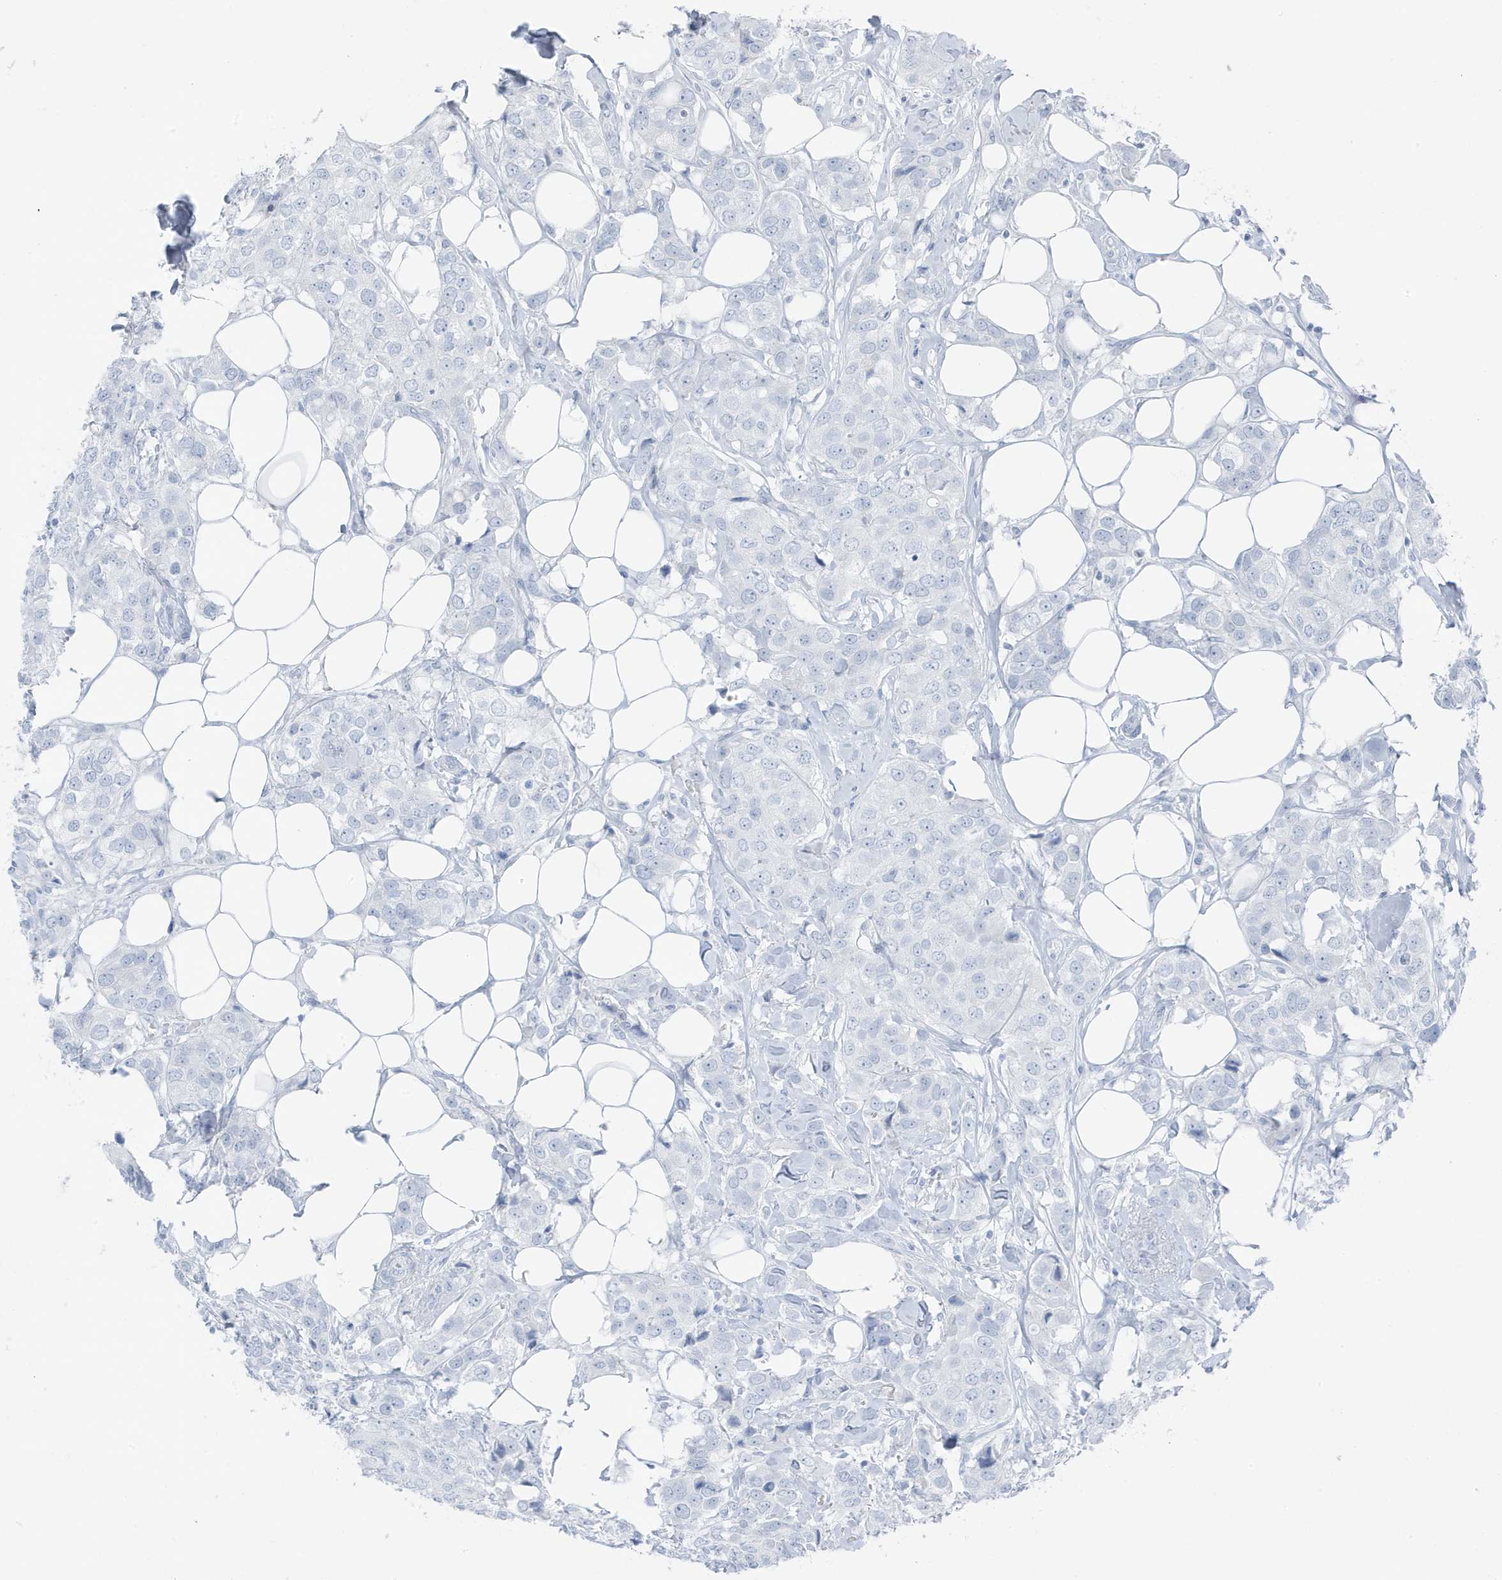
{"staining": {"intensity": "negative", "quantity": "none", "location": "none"}, "tissue": "breast cancer", "cell_type": "Tumor cells", "image_type": "cancer", "snomed": [{"axis": "morphology", "description": "Duct carcinoma"}, {"axis": "topography", "description": "Breast"}], "caption": "Image shows no protein staining in tumor cells of breast cancer tissue.", "gene": "ZFP64", "patient": {"sex": "female", "age": 80}}